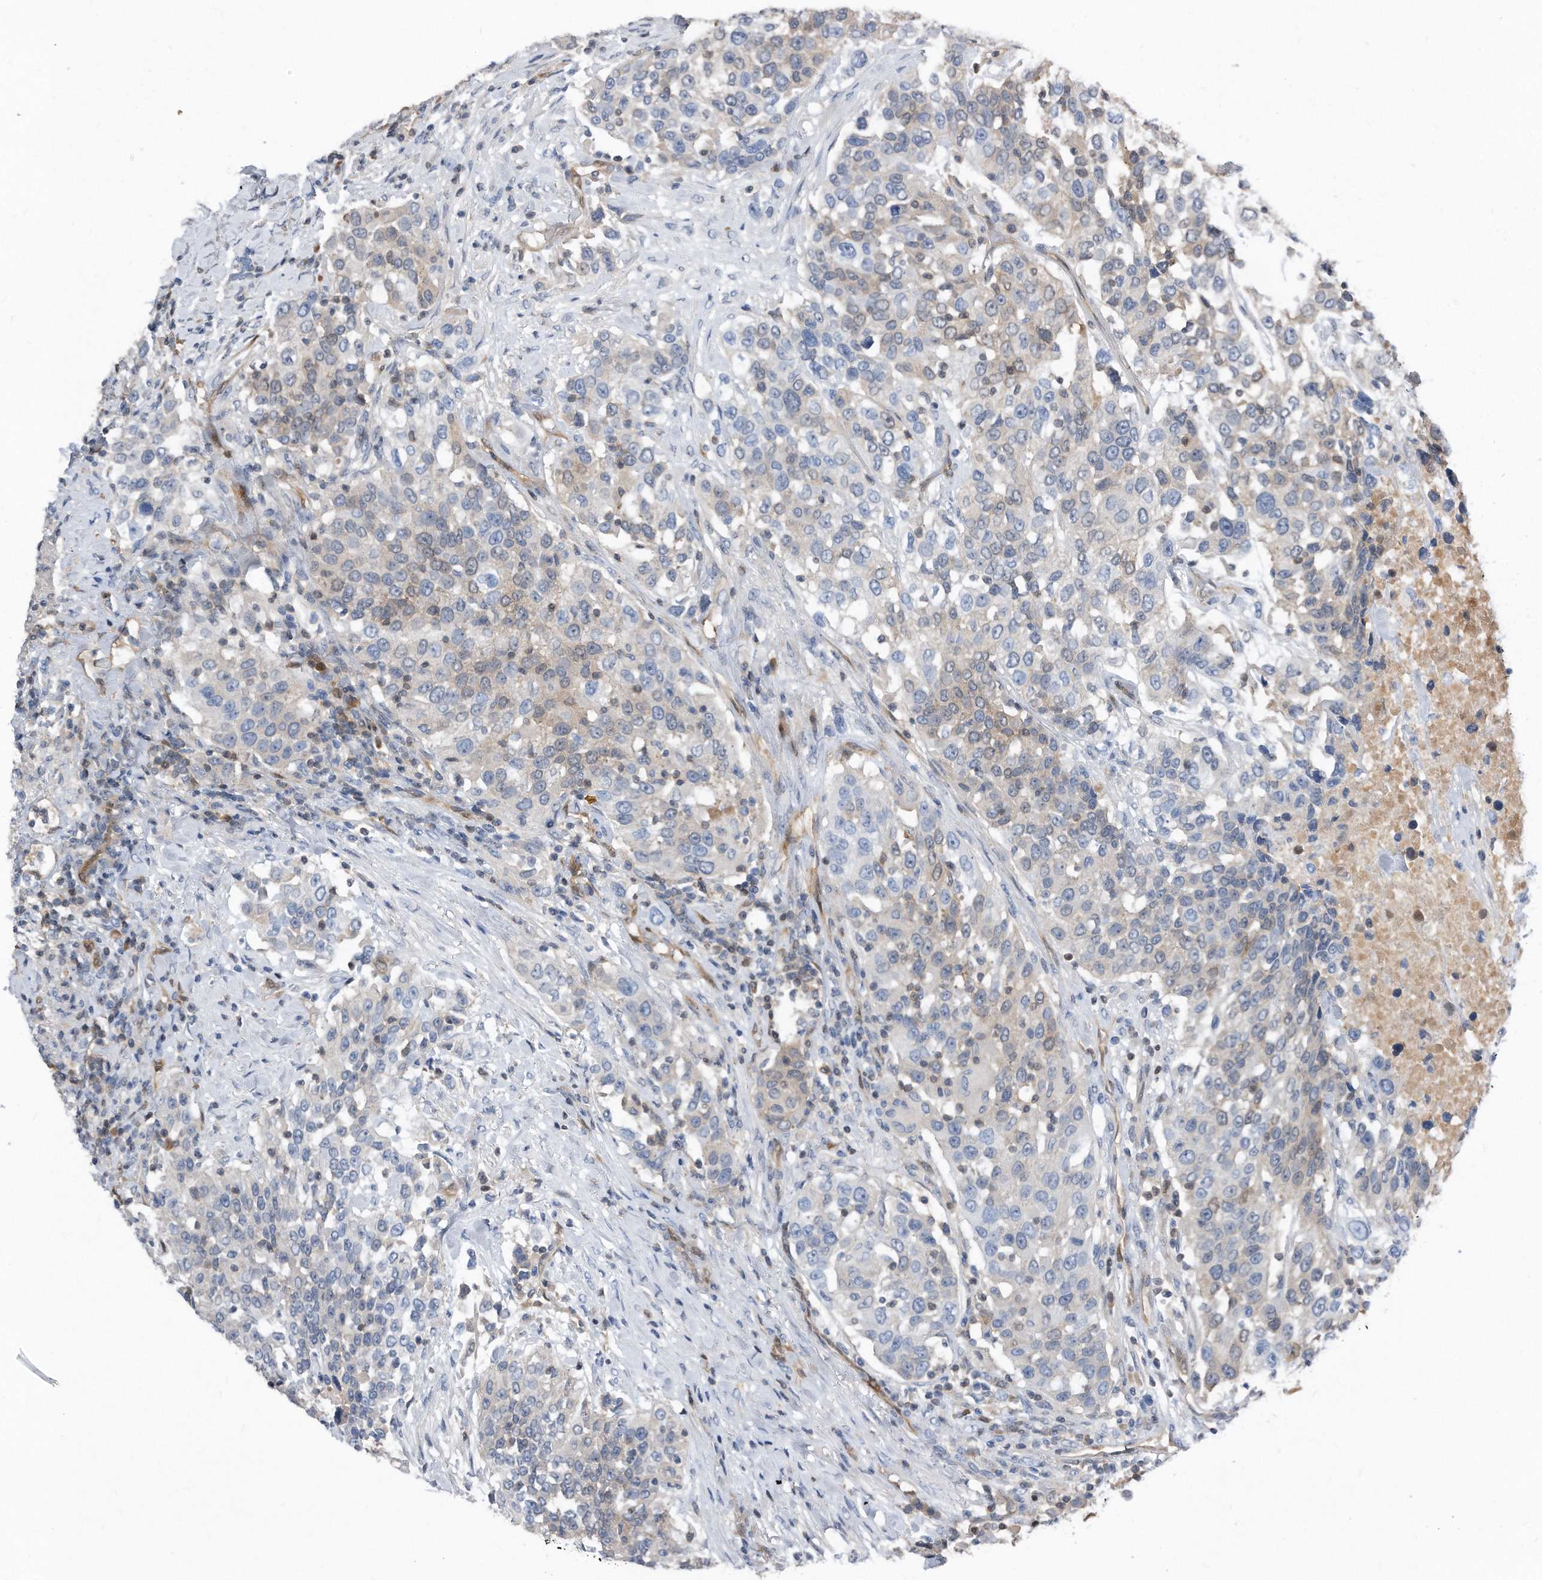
{"staining": {"intensity": "negative", "quantity": "none", "location": "none"}, "tissue": "urothelial cancer", "cell_type": "Tumor cells", "image_type": "cancer", "snomed": [{"axis": "morphology", "description": "Urothelial carcinoma, High grade"}, {"axis": "topography", "description": "Urinary bladder"}], "caption": "IHC image of neoplastic tissue: human urothelial cancer stained with DAB displays no significant protein positivity in tumor cells. (DAB immunohistochemistry, high magnification).", "gene": "MAP2K6", "patient": {"sex": "female", "age": 80}}